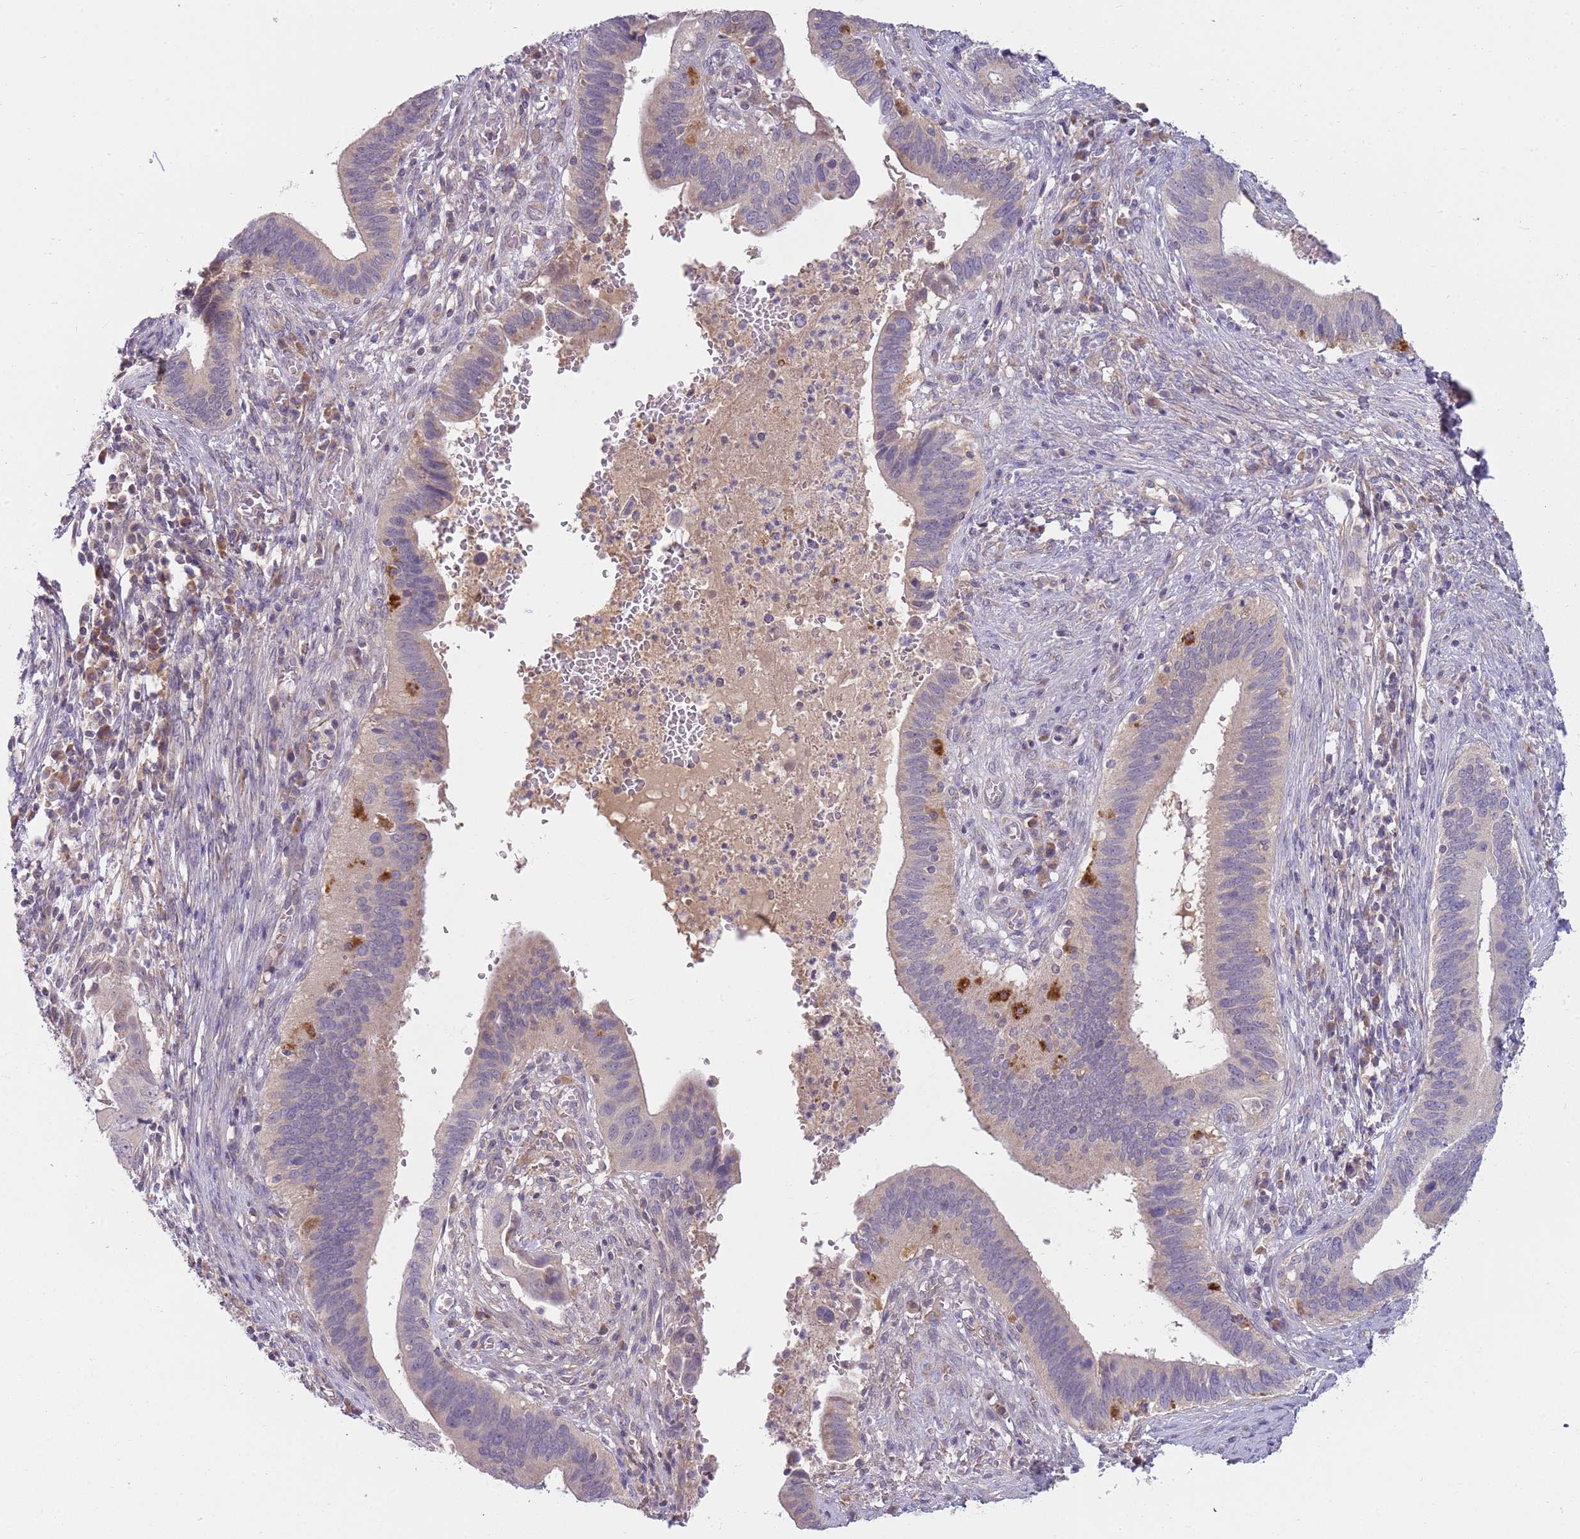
{"staining": {"intensity": "negative", "quantity": "none", "location": "none"}, "tissue": "cervical cancer", "cell_type": "Tumor cells", "image_type": "cancer", "snomed": [{"axis": "morphology", "description": "Adenocarcinoma, NOS"}, {"axis": "topography", "description": "Cervix"}], "caption": "High magnification brightfield microscopy of cervical adenocarcinoma stained with DAB (3,3'-diaminobenzidine) (brown) and counterstained with hematoxylin (blue): tumor cells show no significant staining.", "gene": "SKOR2", "patient": {"sex": "female", "age": 42}}